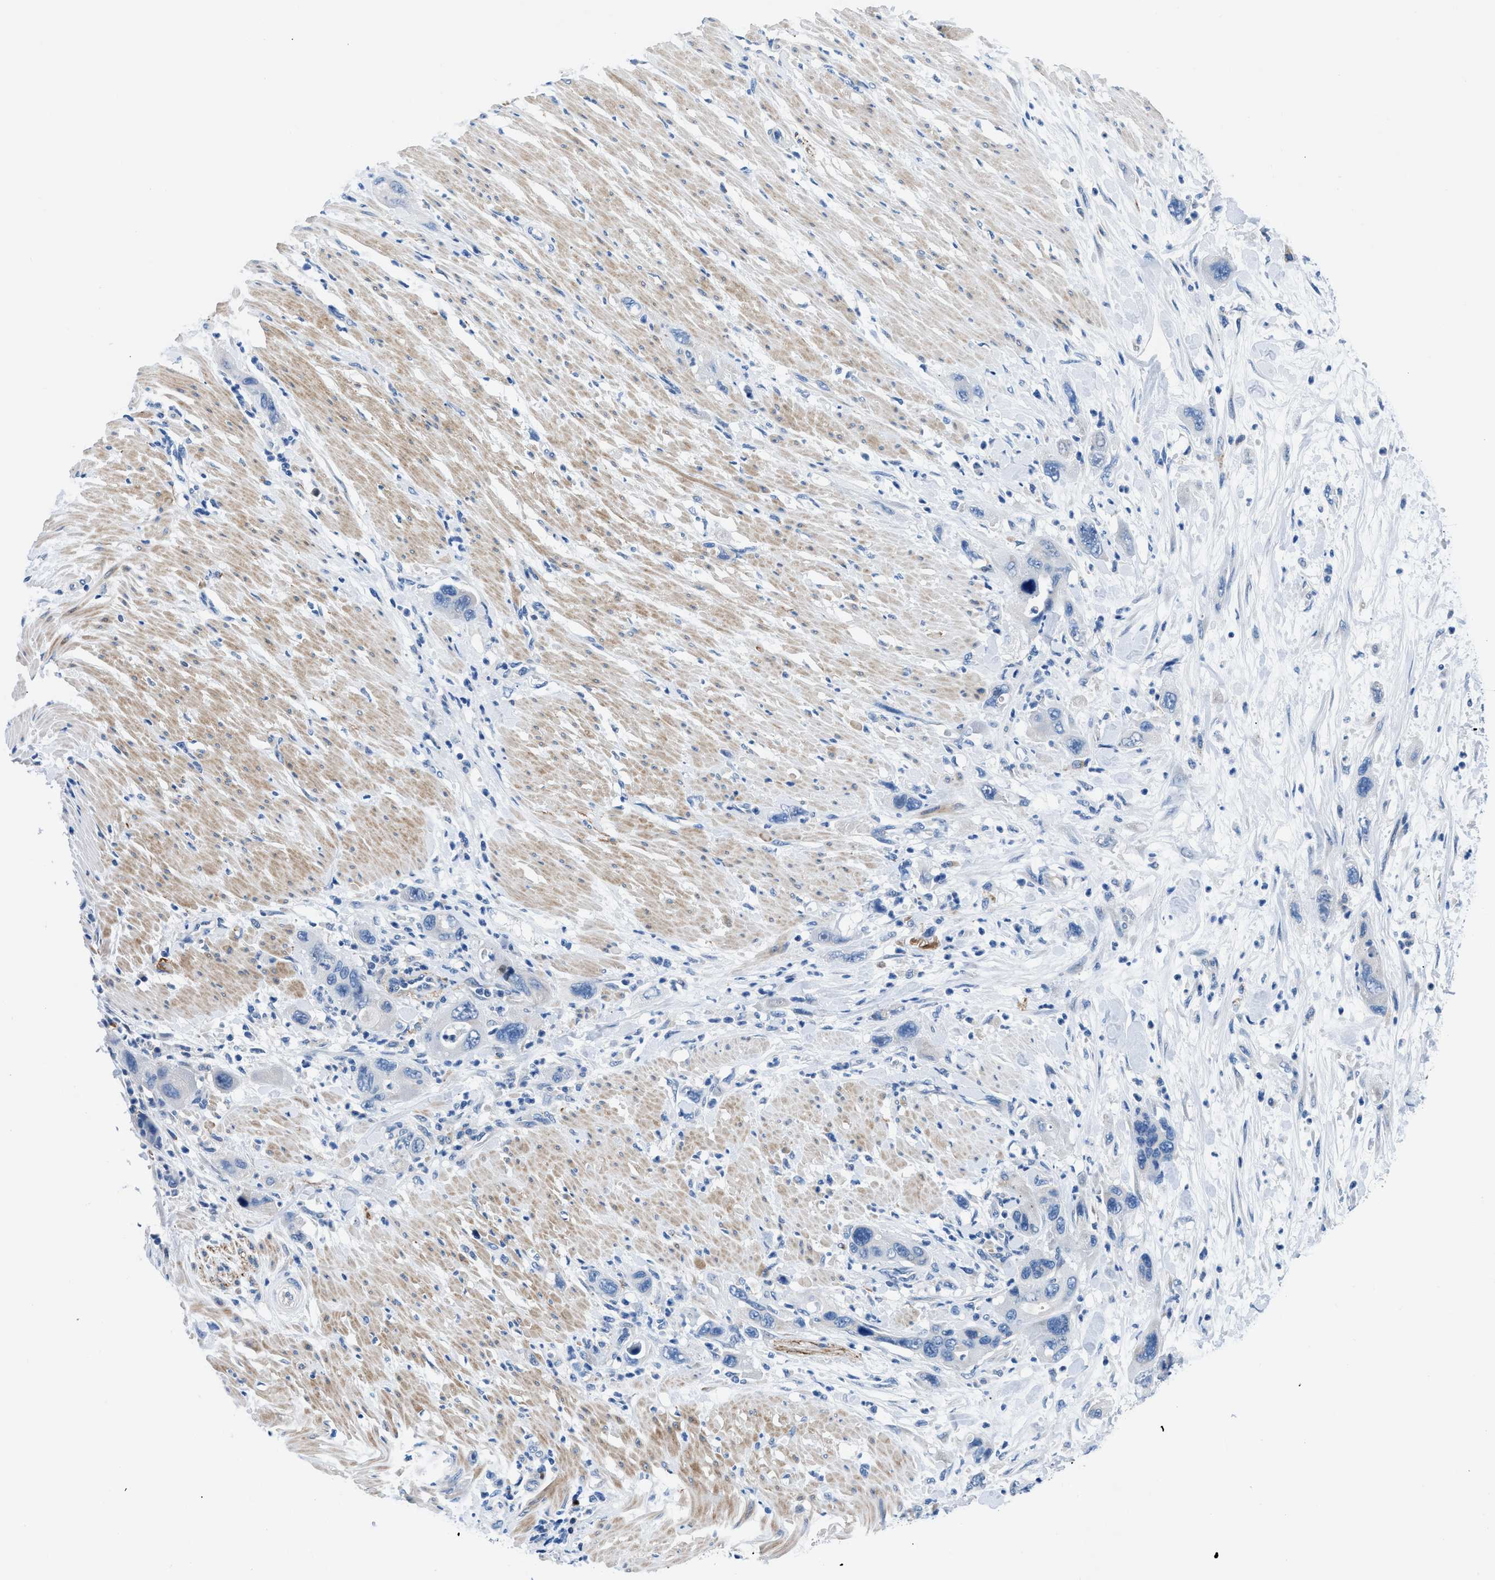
{"staining": {"intensity": "negative", "quantity": "none", "location": "none"}, "tissue": "pancreatic cancer", "cell_type": "Tumor cells", "image_type": "cancer", "snomed": [{"axis": "morphology", "description": "Normal tissue, NOS"}, {"axis": "morphology", "description": "Adenocarcinoma, NOS"}, {"axis": "topography", "description": "Pancreas"}], "caption": "Immunohistochemistry (IHC) histopathology image of neoplastic tissue: human pancreatic cancer stained with DAB displays no significant protein positivity in tumor cells.", "gene": "UAP1", "patient": {"sex": "female", "age": 71}}